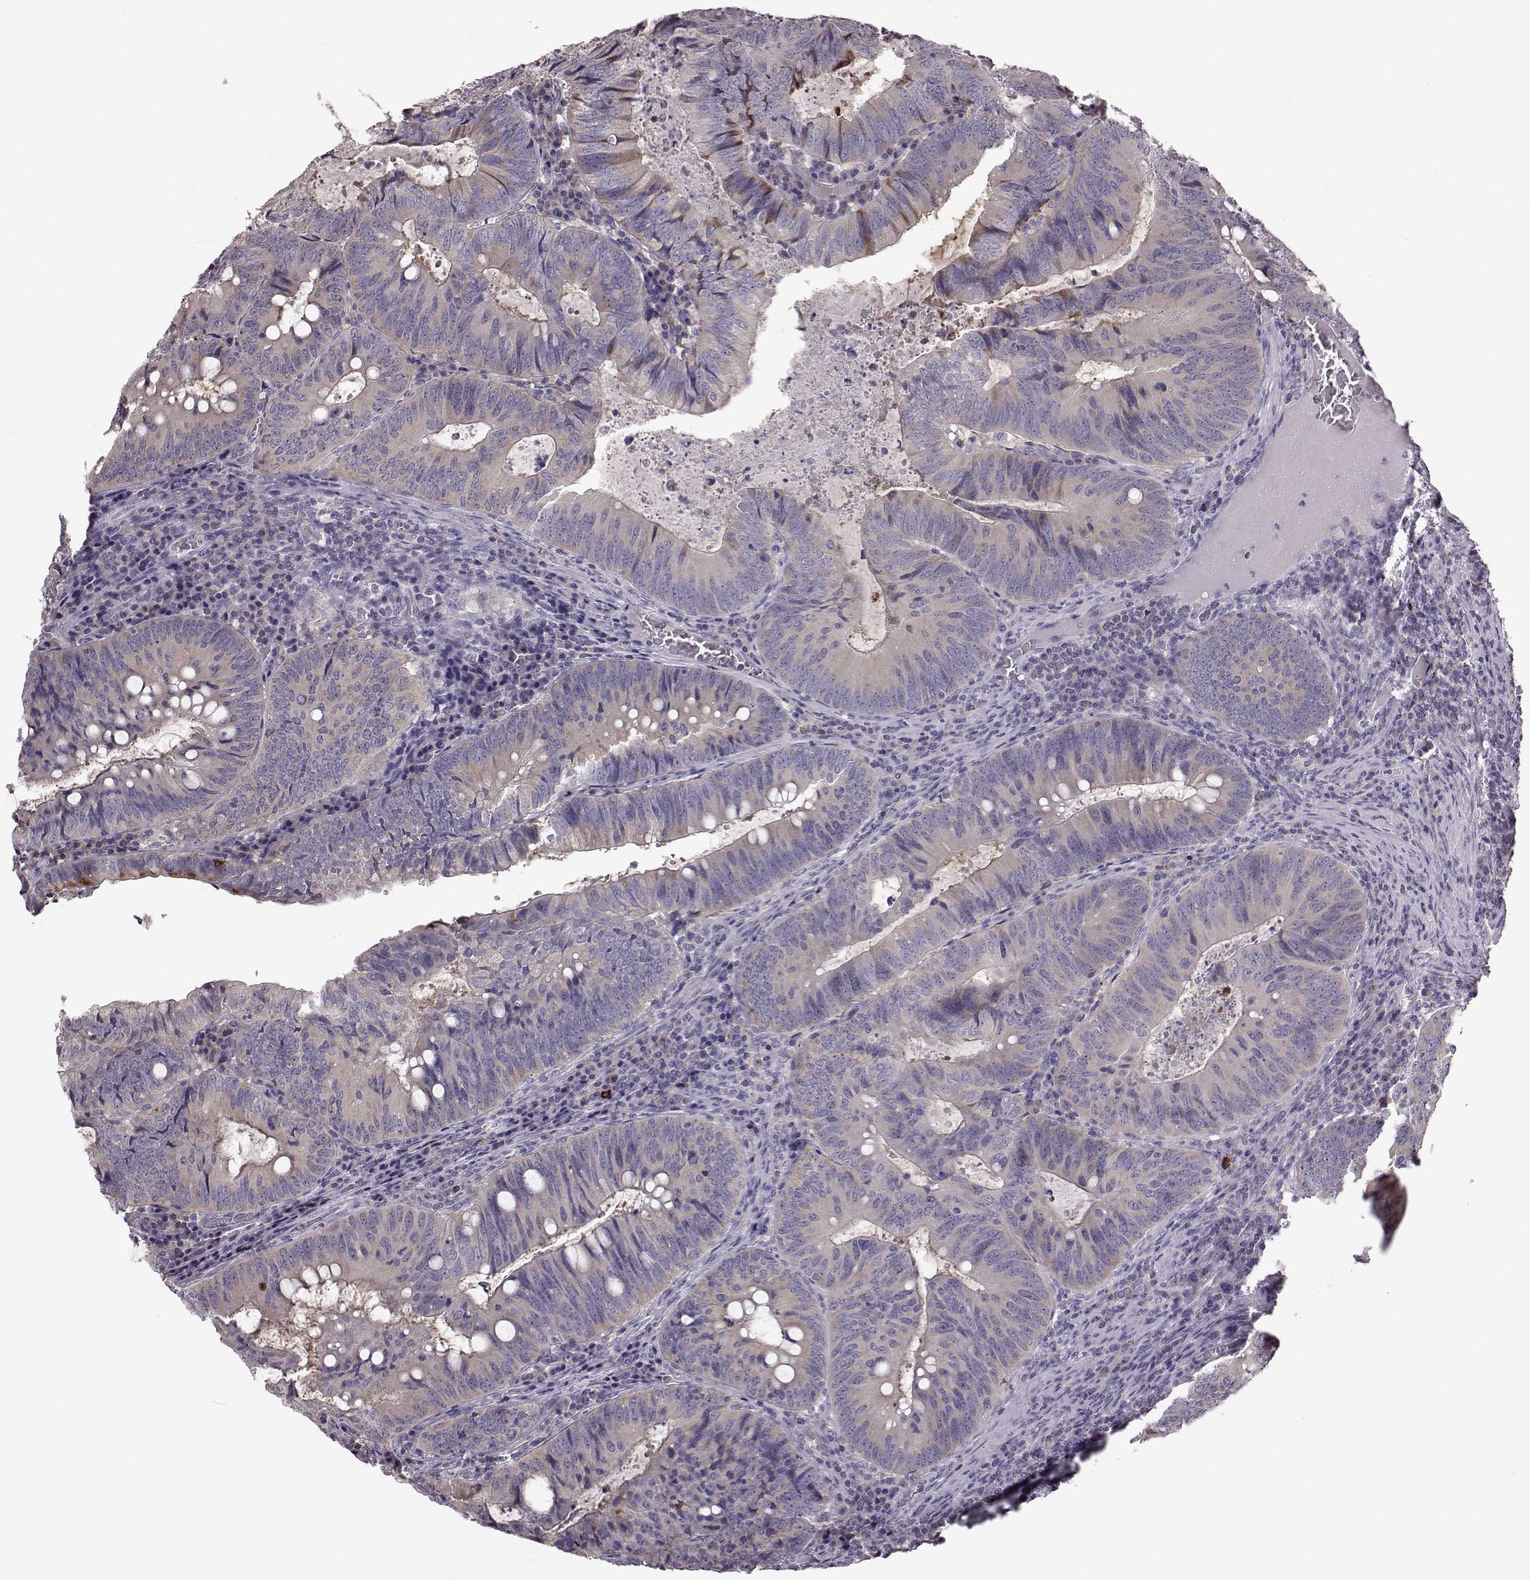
{"staining": {"intensity": "negative", "quantity": "none", "location": "none"}, "tissue": "colorectal cancer", "cell_type": "Tumor cells", "image_type": "cancer", "snomed": [{"axis": "morphology", "description": "Adenocarcinoma, NOS"}, {"axis": "topography", "description": "Colon"}], "caption": "Adenocarcinoma (colorectal) was stained to show a protein in brown. There is no significant positivity in tumor cells.", "gene": "ADGRG2", "patient": {"sex": "male", "age": 67}}